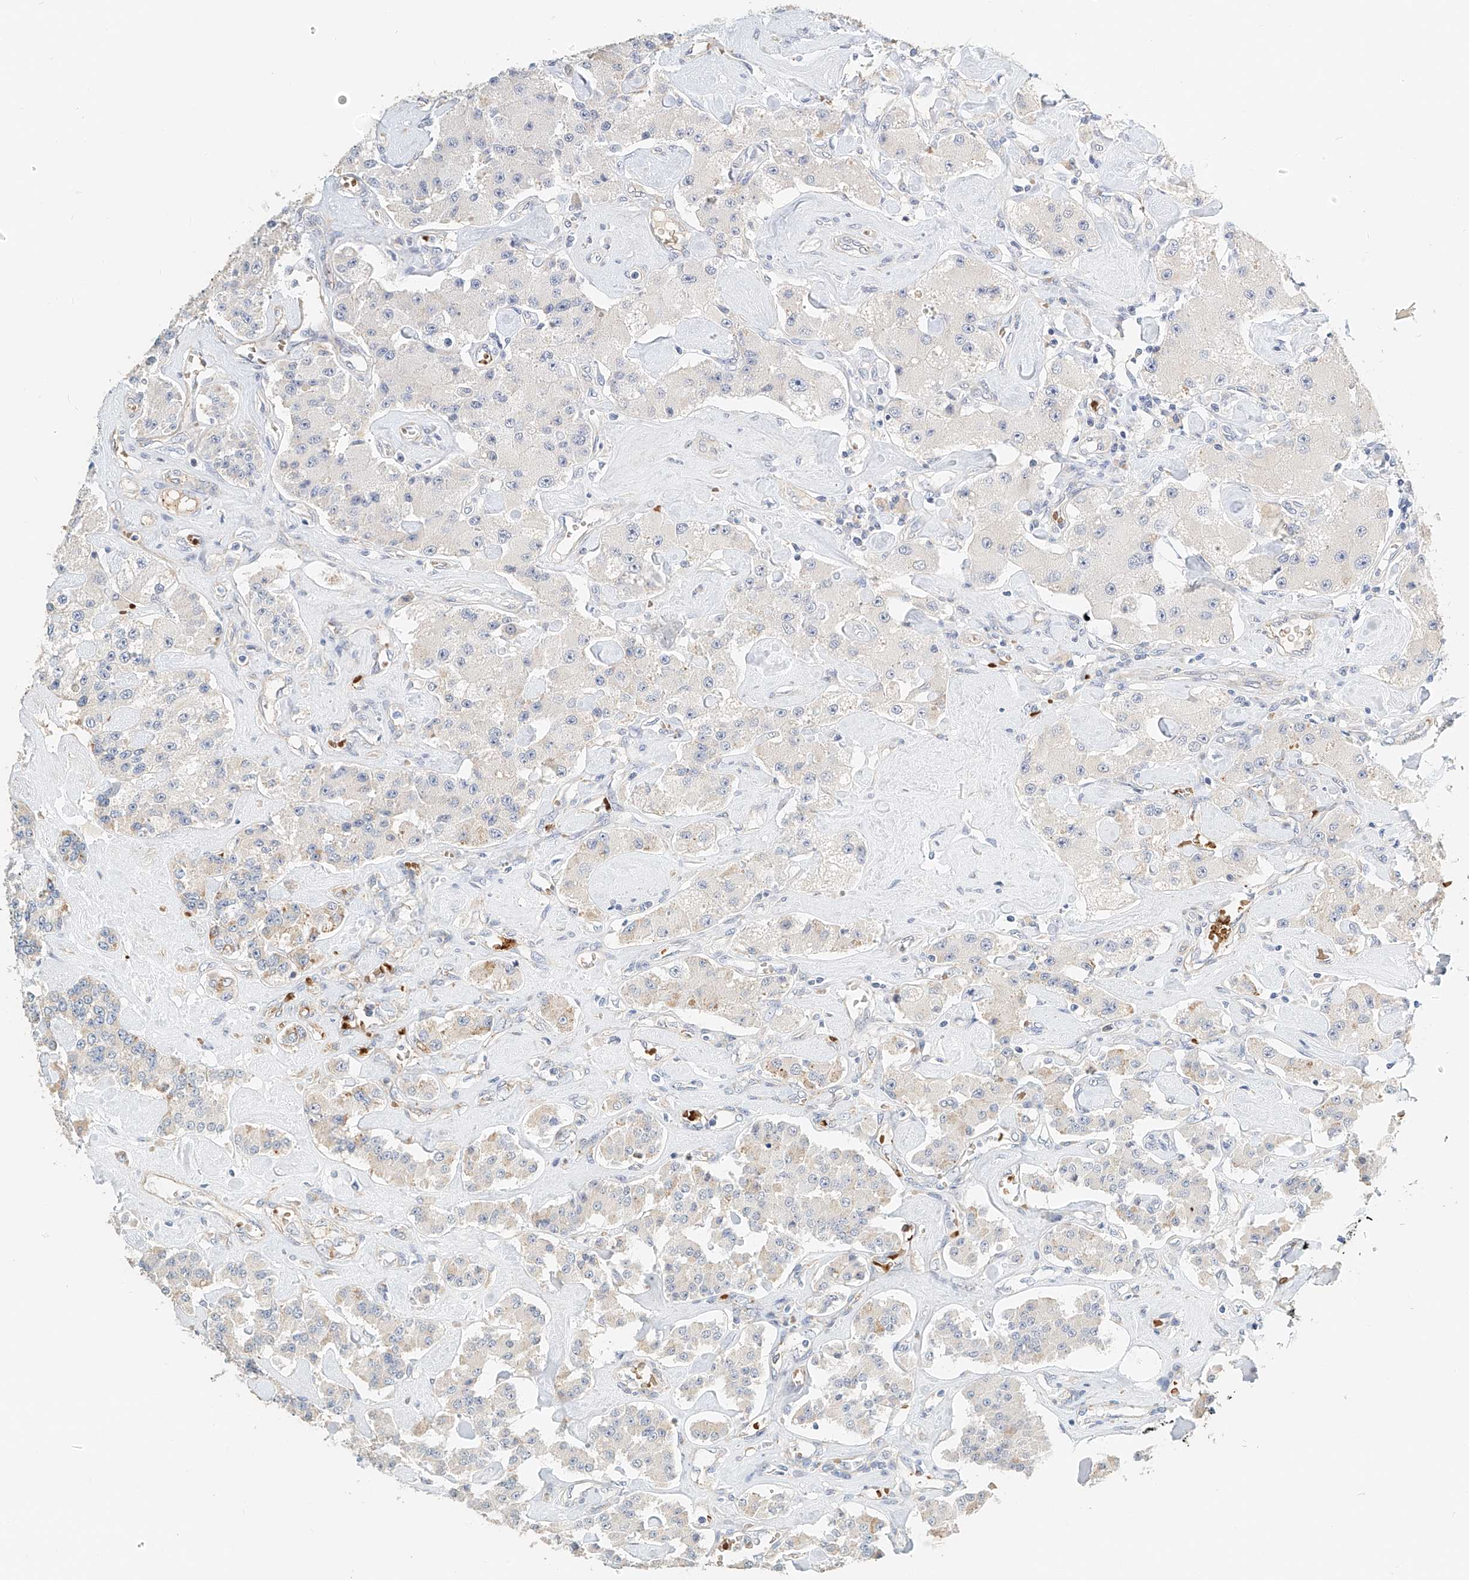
{"staining": {"intensity": "negative", "quantity": "none", "location": "none"}, "tissue": "carcinoid", "cell_type": "Tumor cells", "image_type": "cancer", "snomed": [{"axis": "morphology", "description": "Carcinoid, malignant, NOS"}, {"axis": "topography", "description": "Pancreas"}], "caption": "Protein analysis of carcinoid exhibits no significant staining in tumor cells.", "gene": "RCAN3", "patient": {"sex": "male", "age": 41}}